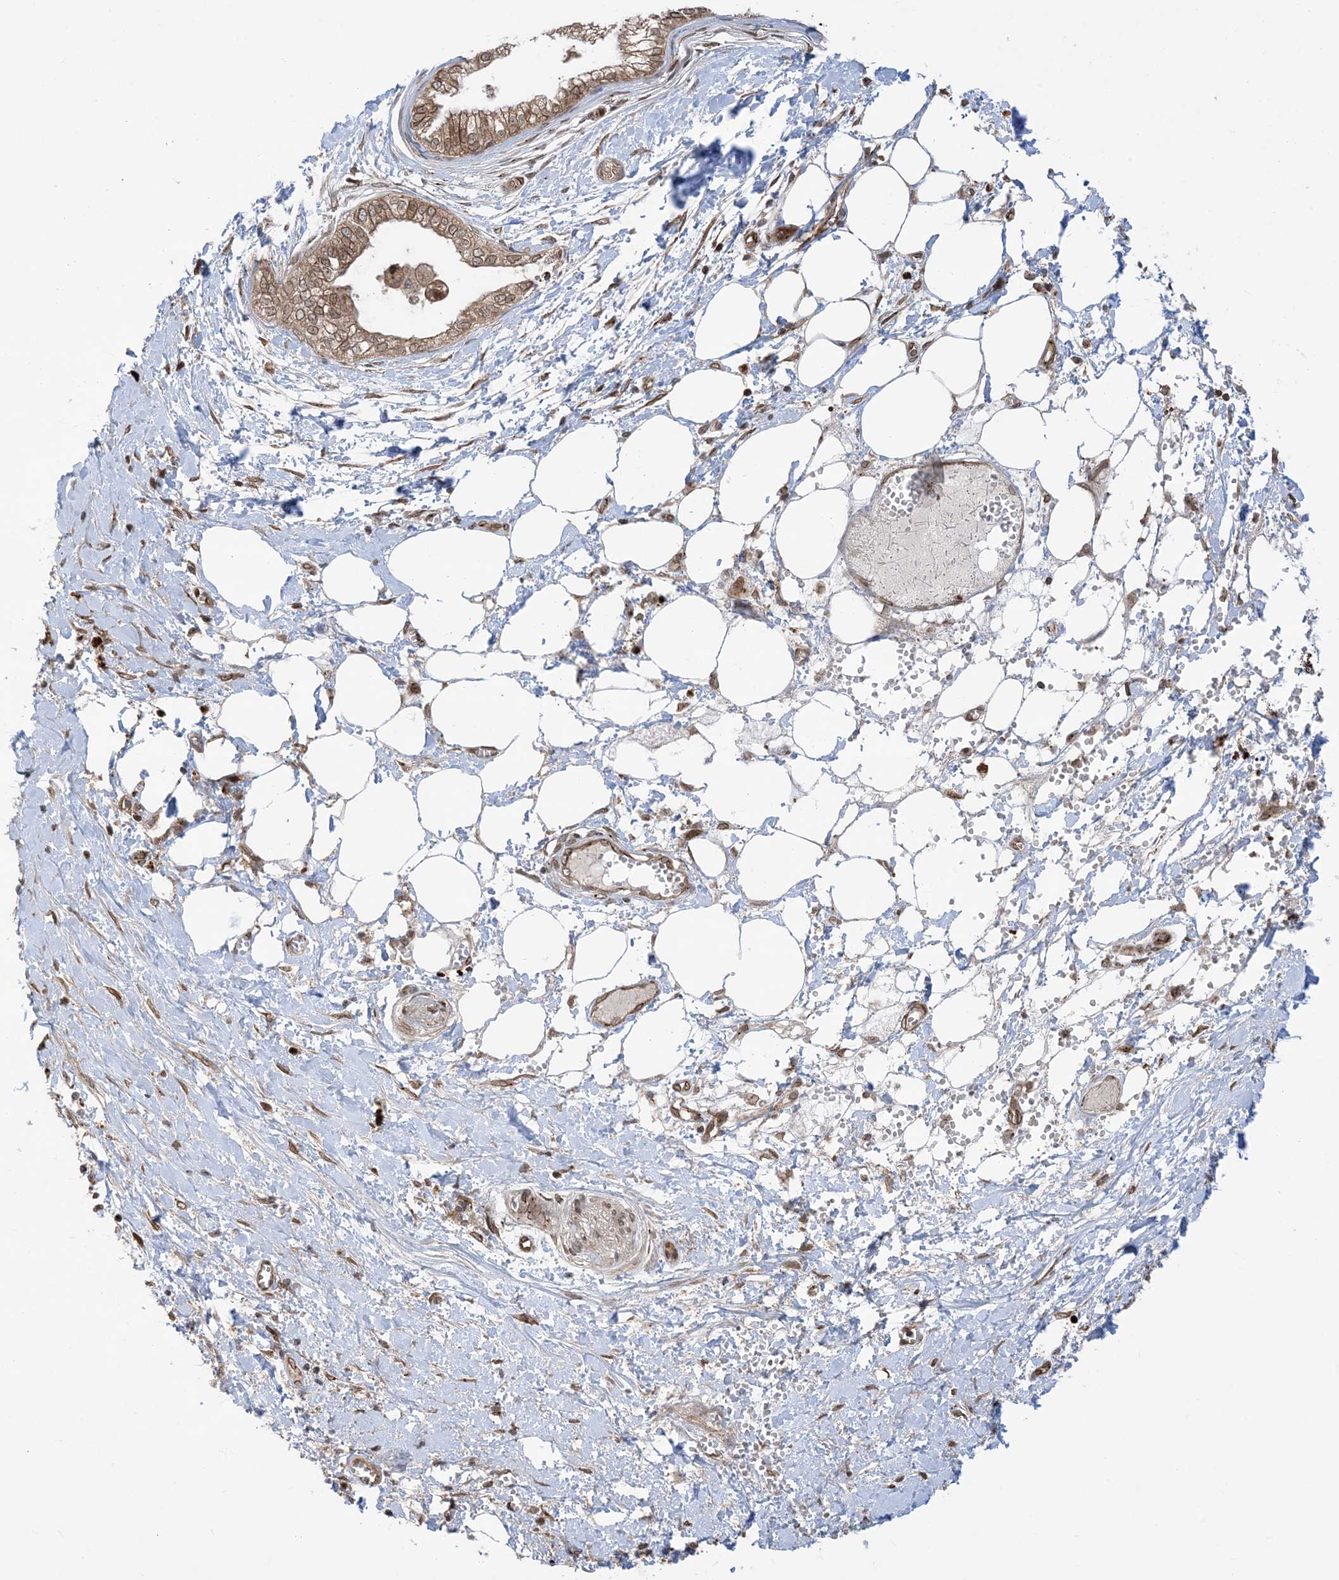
{"staining": {"intensity": "moderate", "quantity": ">75%", "location": "cytoplasmic/membranous"}, "tissue": "pancreatic cancer", "cell_type": "Tumor cells", "image_type": "cancer", "snomed": [{"axis": "morphology", "description": "Adenocarcinoma, NOS"}, {"axis": "topography", "description": "Pancreas"}], "caption": "Pancreatic cancer (adenocarcinoma) tissue reveals moderate cytoplasmic/membranous expression in approximately >75% of tumor cells, visualized by immunohistochemistry. Nuclei are stained in blue.", "gene": "CASP4", "patient": {"sex": "male", "age": 68}}